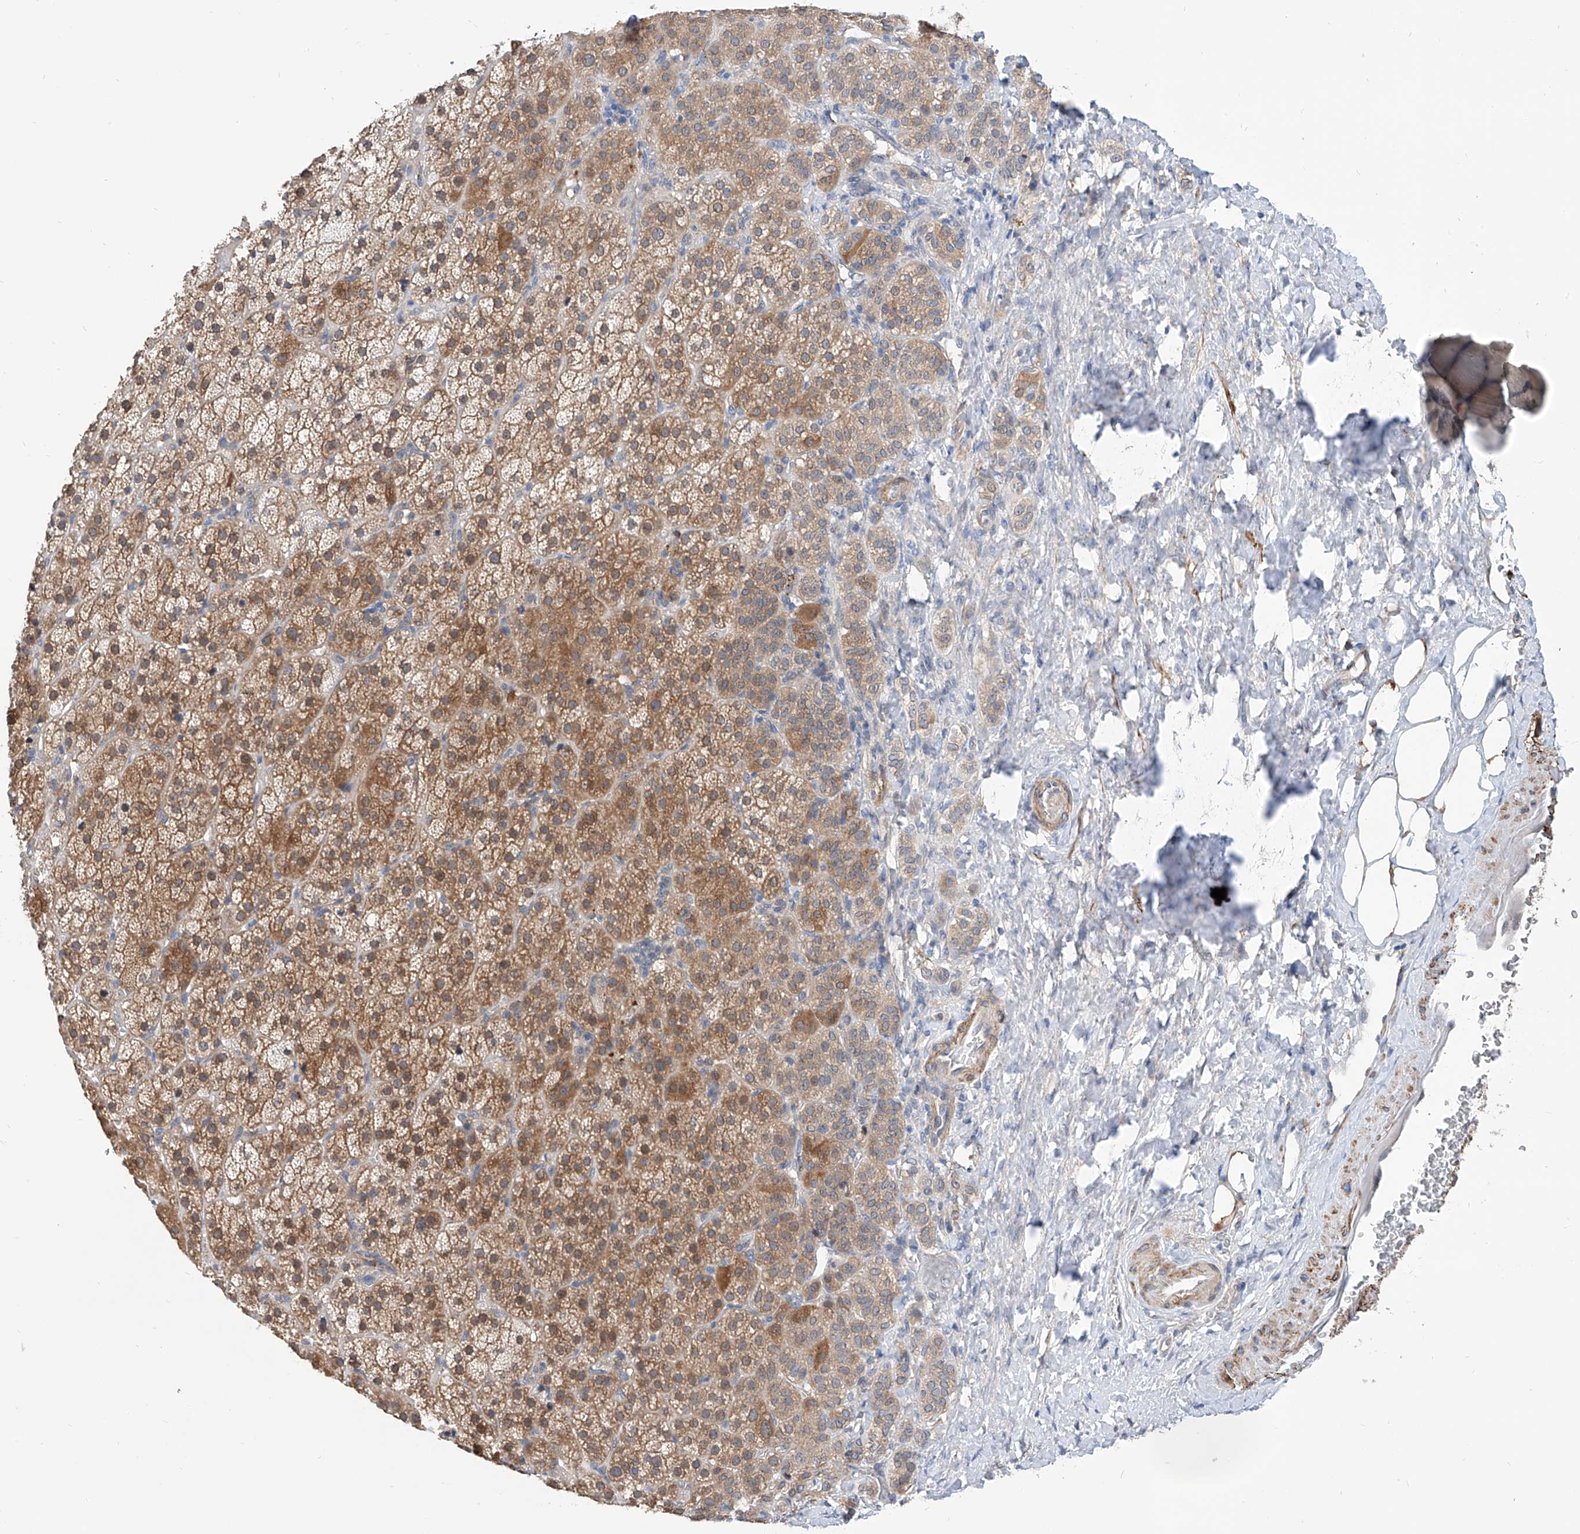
{"staining": {"intensity": "moderate", "quantity": "25%-75%", "location": "cytoplasmic/membranous"}, "tissue": "adrenal gland", "cell_type": "Glandular cells", "image_type": "normal", "snomed": [{"axis": "morphology", "description": "Normal tissue, NOS"}, {"axis": "topography", "description": "Adrenal gland"}], "caption": "This is an image of IHC staining of normal adrenal gland, which shows moderate expression in the cytoplasmic/membranous of glandular cells.", "gene": "MAGEE2", "patient": {"sex": "female", "age": 57}}